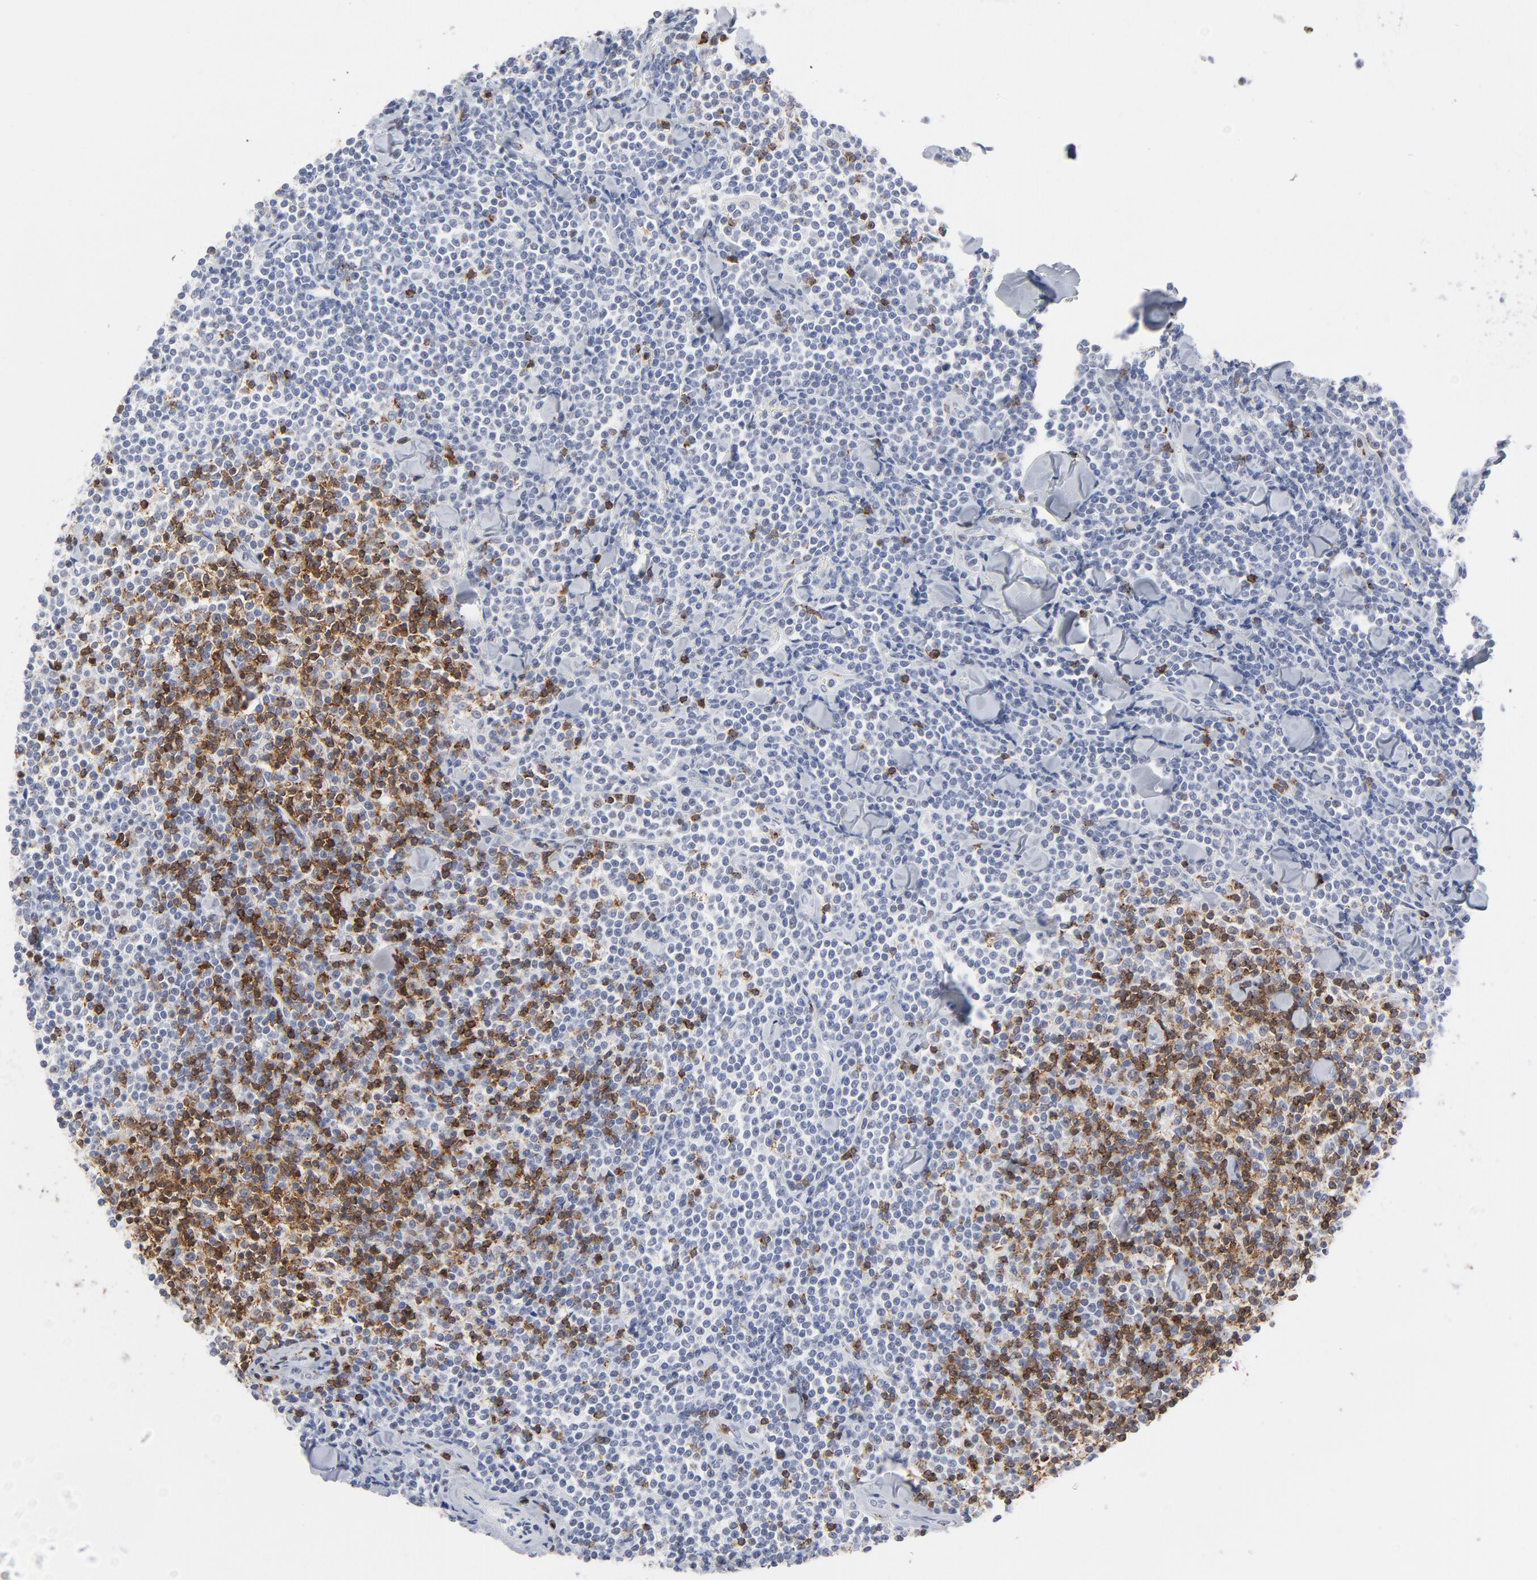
{"staining": {"intensity": "strong", "quantity": "25%-75%", "location": "cytoplasmic/membranous"}, "tissue": "lymphoma", "cell_type": "Tumor cells", "image_type": "cancer", "snomed": [{"axis": "morphology", "description": "Malignant lymphoma, non-Hodgkin's type, Low grade"}, {"axis": "topography", "description": "Soft tissue"}], "caption": "Tumor cells reveal high levels of strong cytoplasmic/membranous expression in approximately 25%-75% of cells in lymphoma.", "gene": "CD2", "patient": {"sex": "male", "age": 92}}